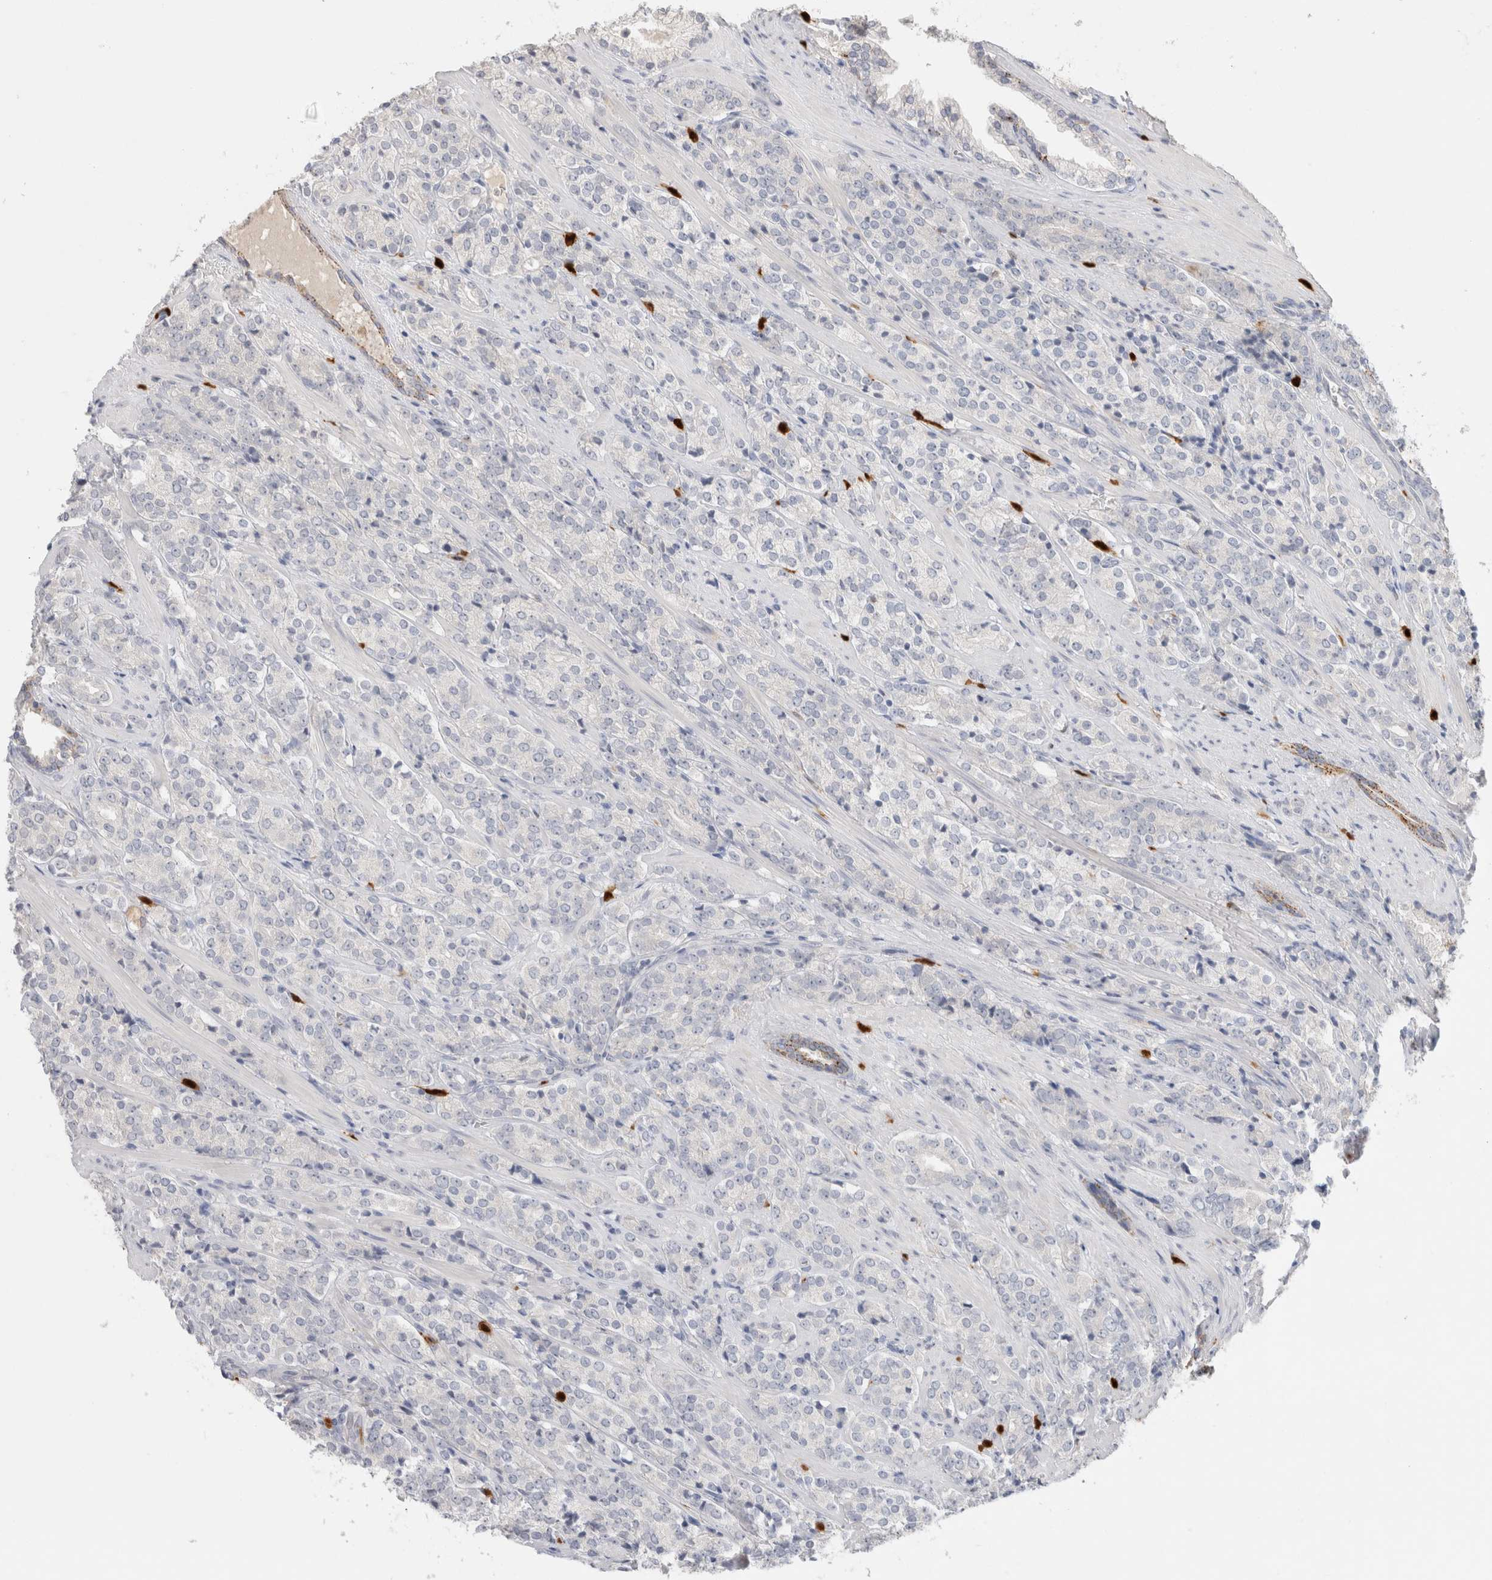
{"staining": {"intensity": "negative", "quantity": "none", "location": "none"}, "tissue": "prostate cancer", "cell_type": "Tumor cells", "image_type": "cancer", "snomed": [{"axis": "morphology", "description": "Adenocarcinoma, High grade"}, {"axis": "topography", "description": "Prostate"}], "caption": "There is no significant expression in tumor cells of high-grade adenocarcinoma (prostate).", "gene": "HPGDS", "patient": {"sex": "male", "age": 71}}